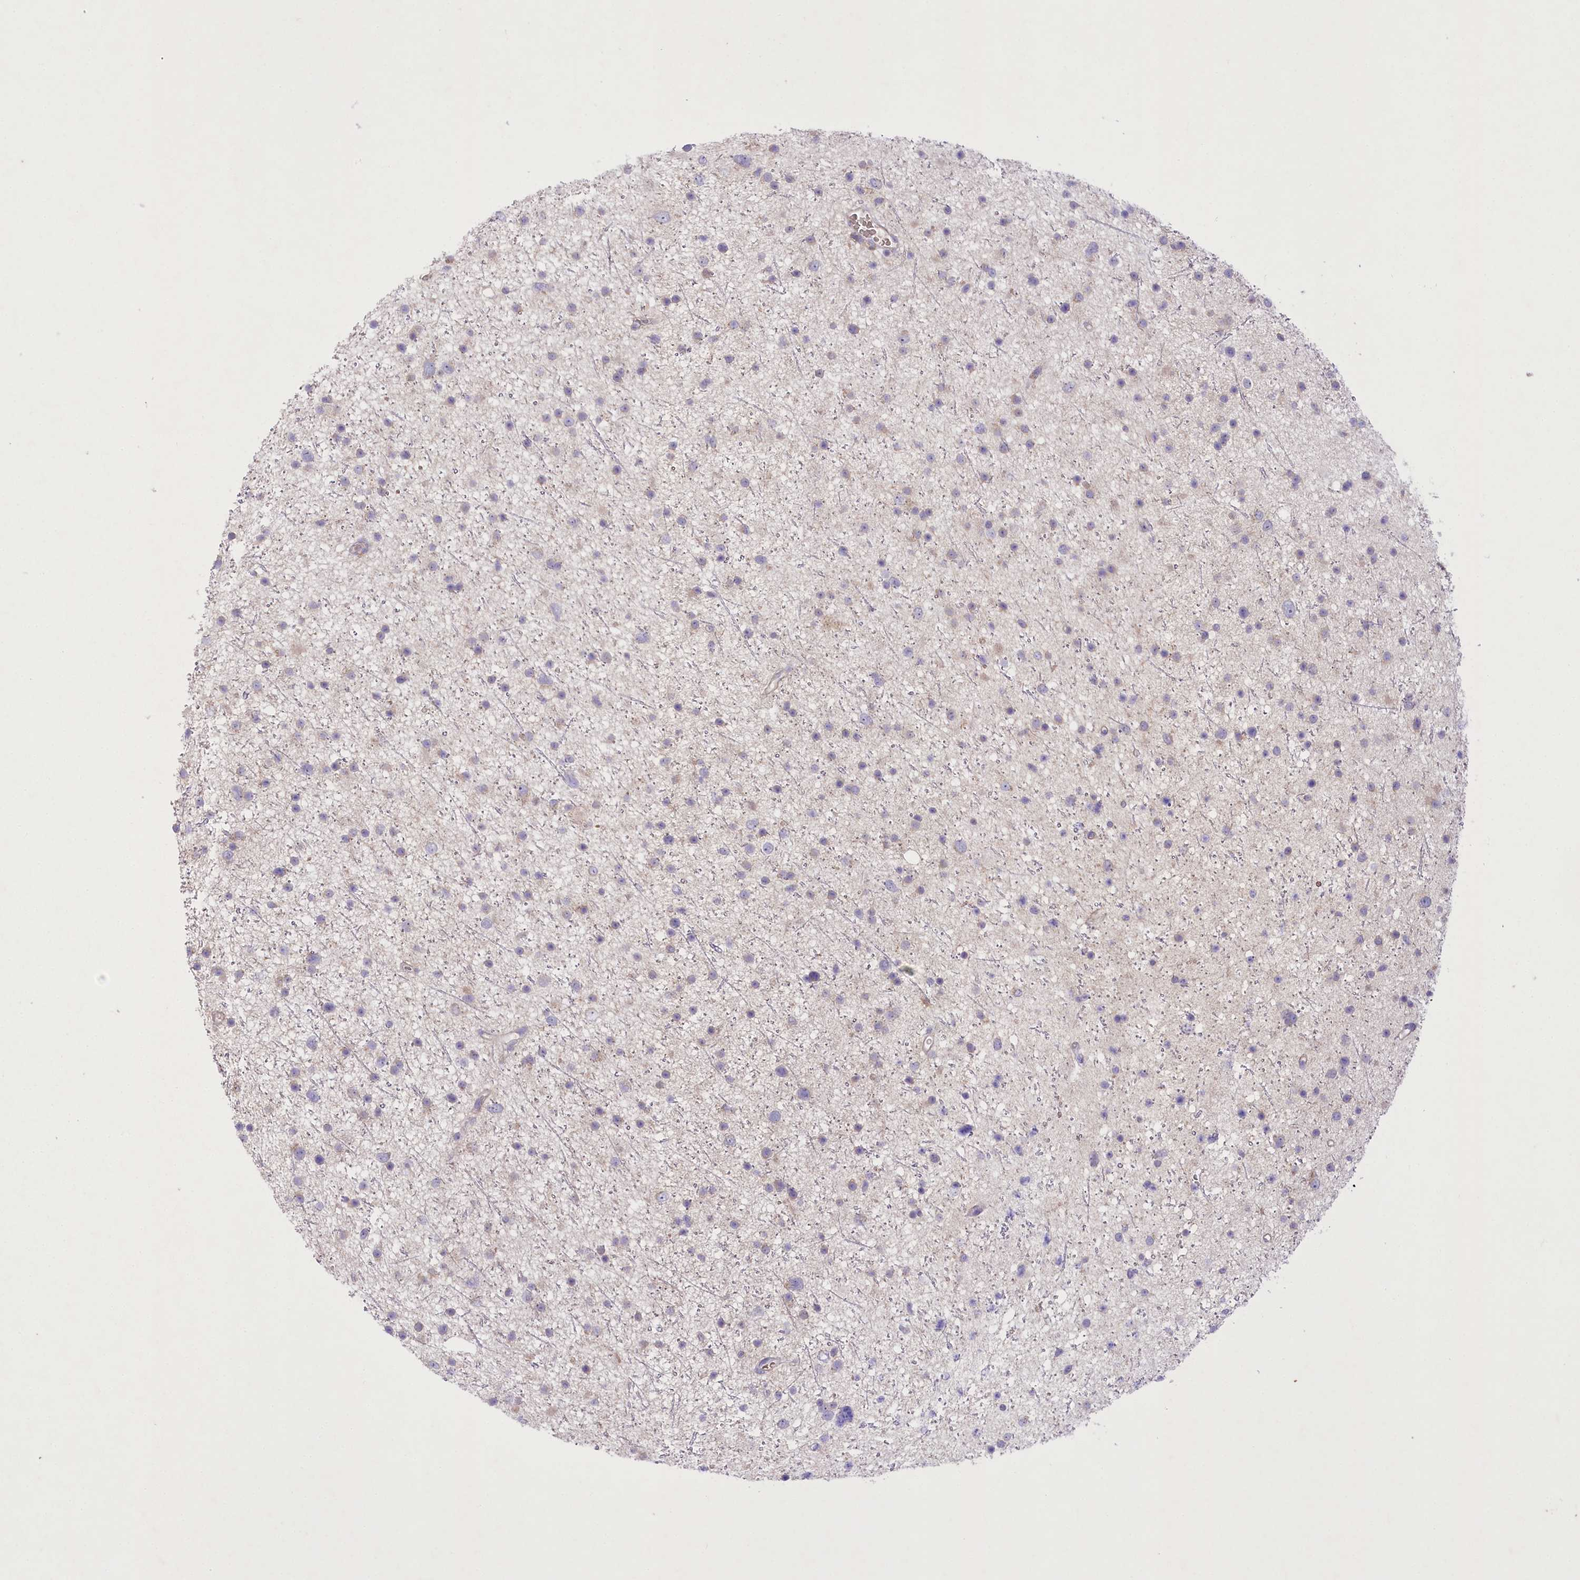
{"staining": {"intensity": "weak", "quantity": "<25%", "location": "cytoplasmic/membranous"}, "tissue": "glioma", "cell_type": "Tumor cells", "image_type": "cancer", "snomed": [{"axis": "morphology", "description": "Glioma, malignant, Low grade"}, {"axis": "topography", "description": "Cerebral cortex"}], "caption": "DAB immunohistochemical staining of human malignant glioma (low-grade) demonstrates no significant staining in tumor cells. (DAB (3,3'-diaminobenzidine) immunohistochemistry (IHC), high magnification).", "gene": "PRSS53", "patient": {"sex": "female", "age": 39}}